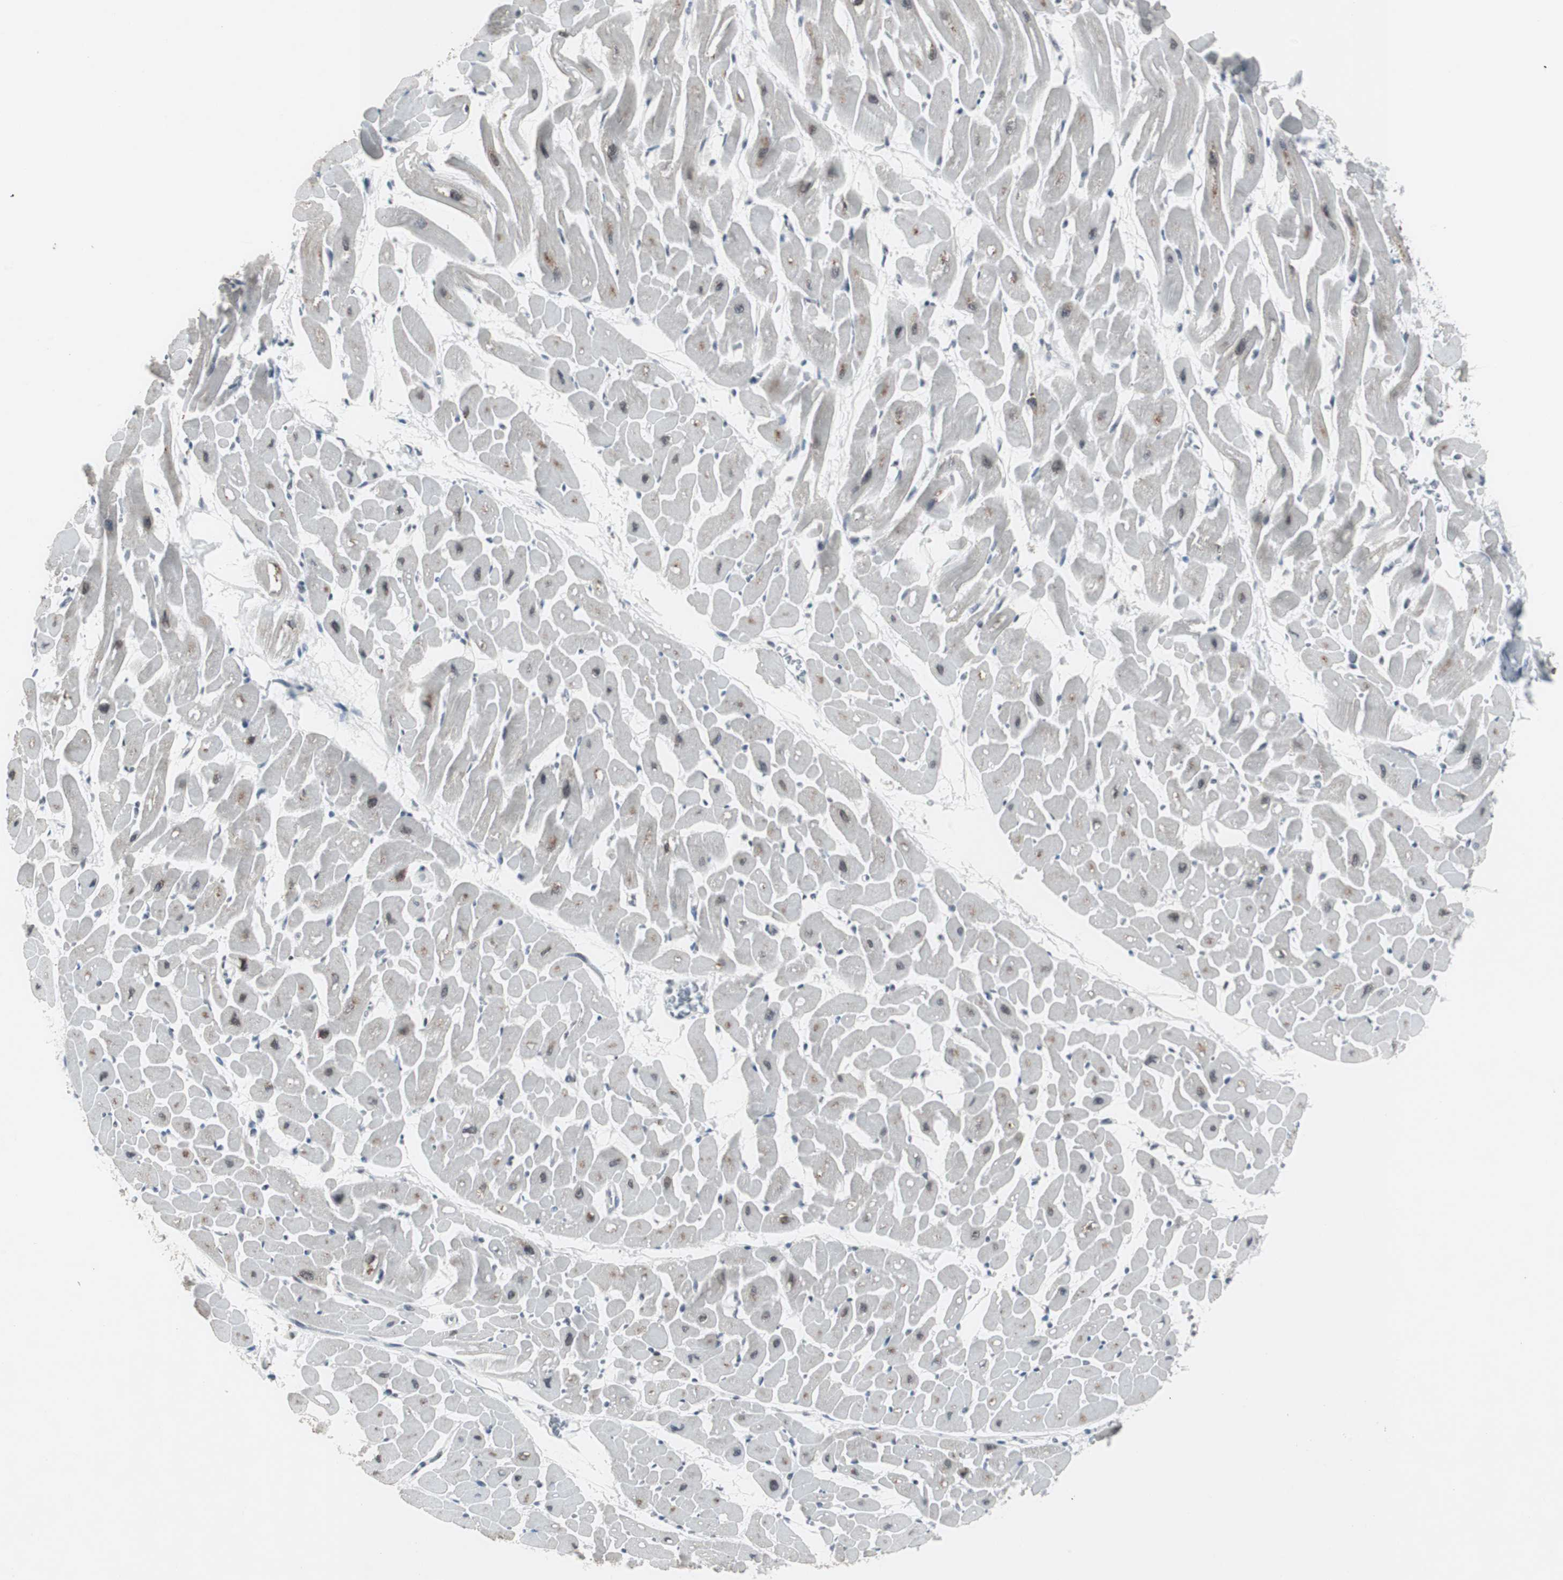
{"staining": {"intensity": "moderate", "quantity": "<25%", "location": "cytoplasmic/membranous"}, "tissue": "heart muscle", "cell_type": "Cardiomyocytes", "image_type": "normal", "snomed": [{"axis": "morphology", "description": "Normal tissue, NOS"}, {"axis": "topography", "description": "Heart"}], "caption": "Heart muscle stained with DAB IHC shows low levels of moderate cytoplasmic/membranous staining in about <25% of cardiomyocytes. (DAB IHC with brightfield microscopy, high magnification).", "gene": "RAD9A", "patient": {"sex": "male", "age": 45}}